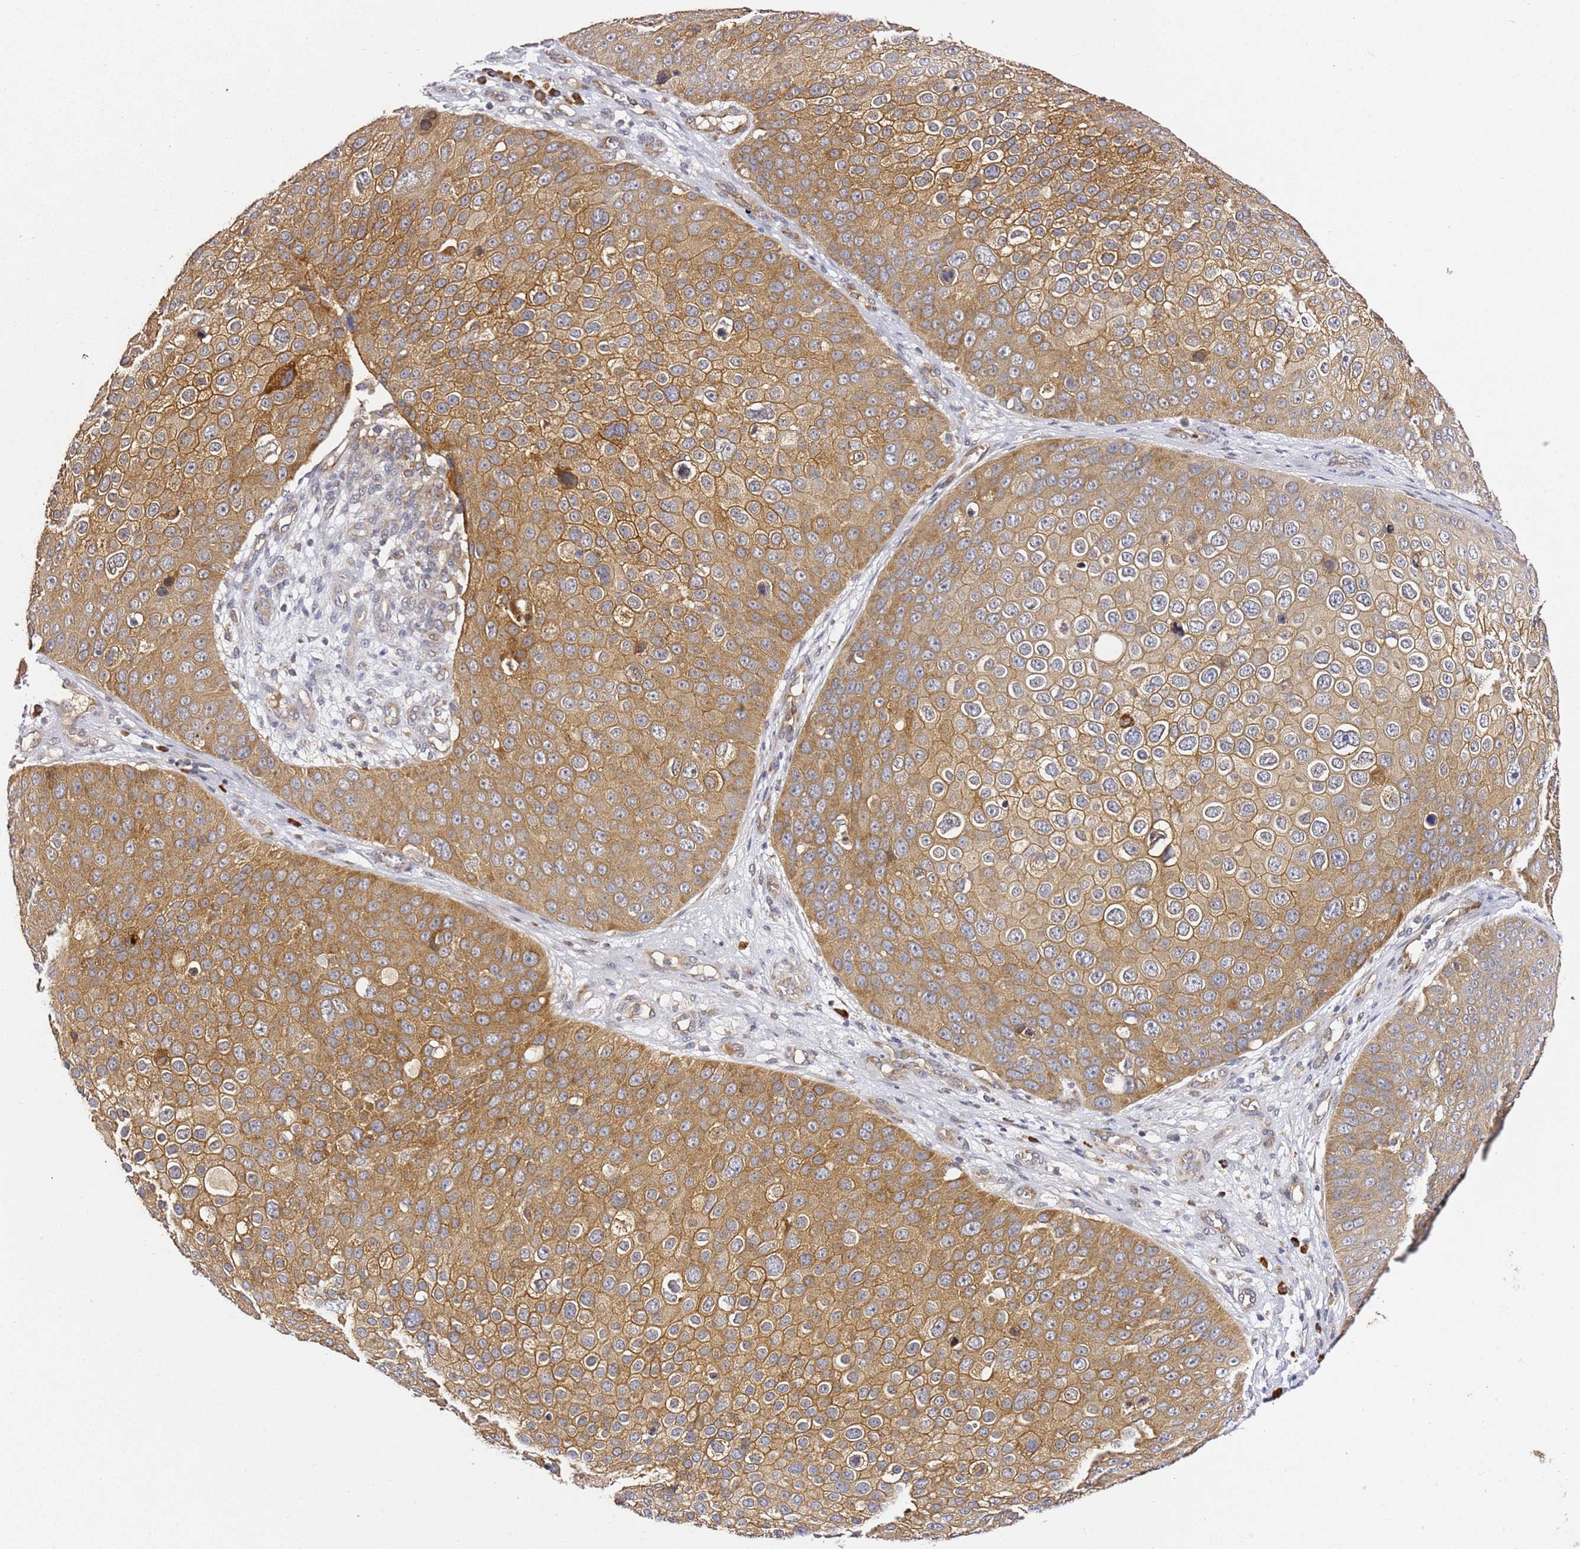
{"staining": {"intensity": "moderate", "quantity": ">75%", "location": "cytoplasmic/membranous"}, "tissue": "skin cancer", "cell_type": "Tumor cells", "image_type": "cancer", "snomed": [{"axis": "morphology", "description": "Squamous cell carcinoma, NOS"}, {"axis": "topography", "description": "Skin"}], "caption": "Skin cancer was stained to show a protein in brown. There is medium levels of moderate cytoplasmic/membranous positivity in approximately >75% of tumor cells.", "gene": "OSBPL2", "patient": {"sex": "male", "age": 71}}